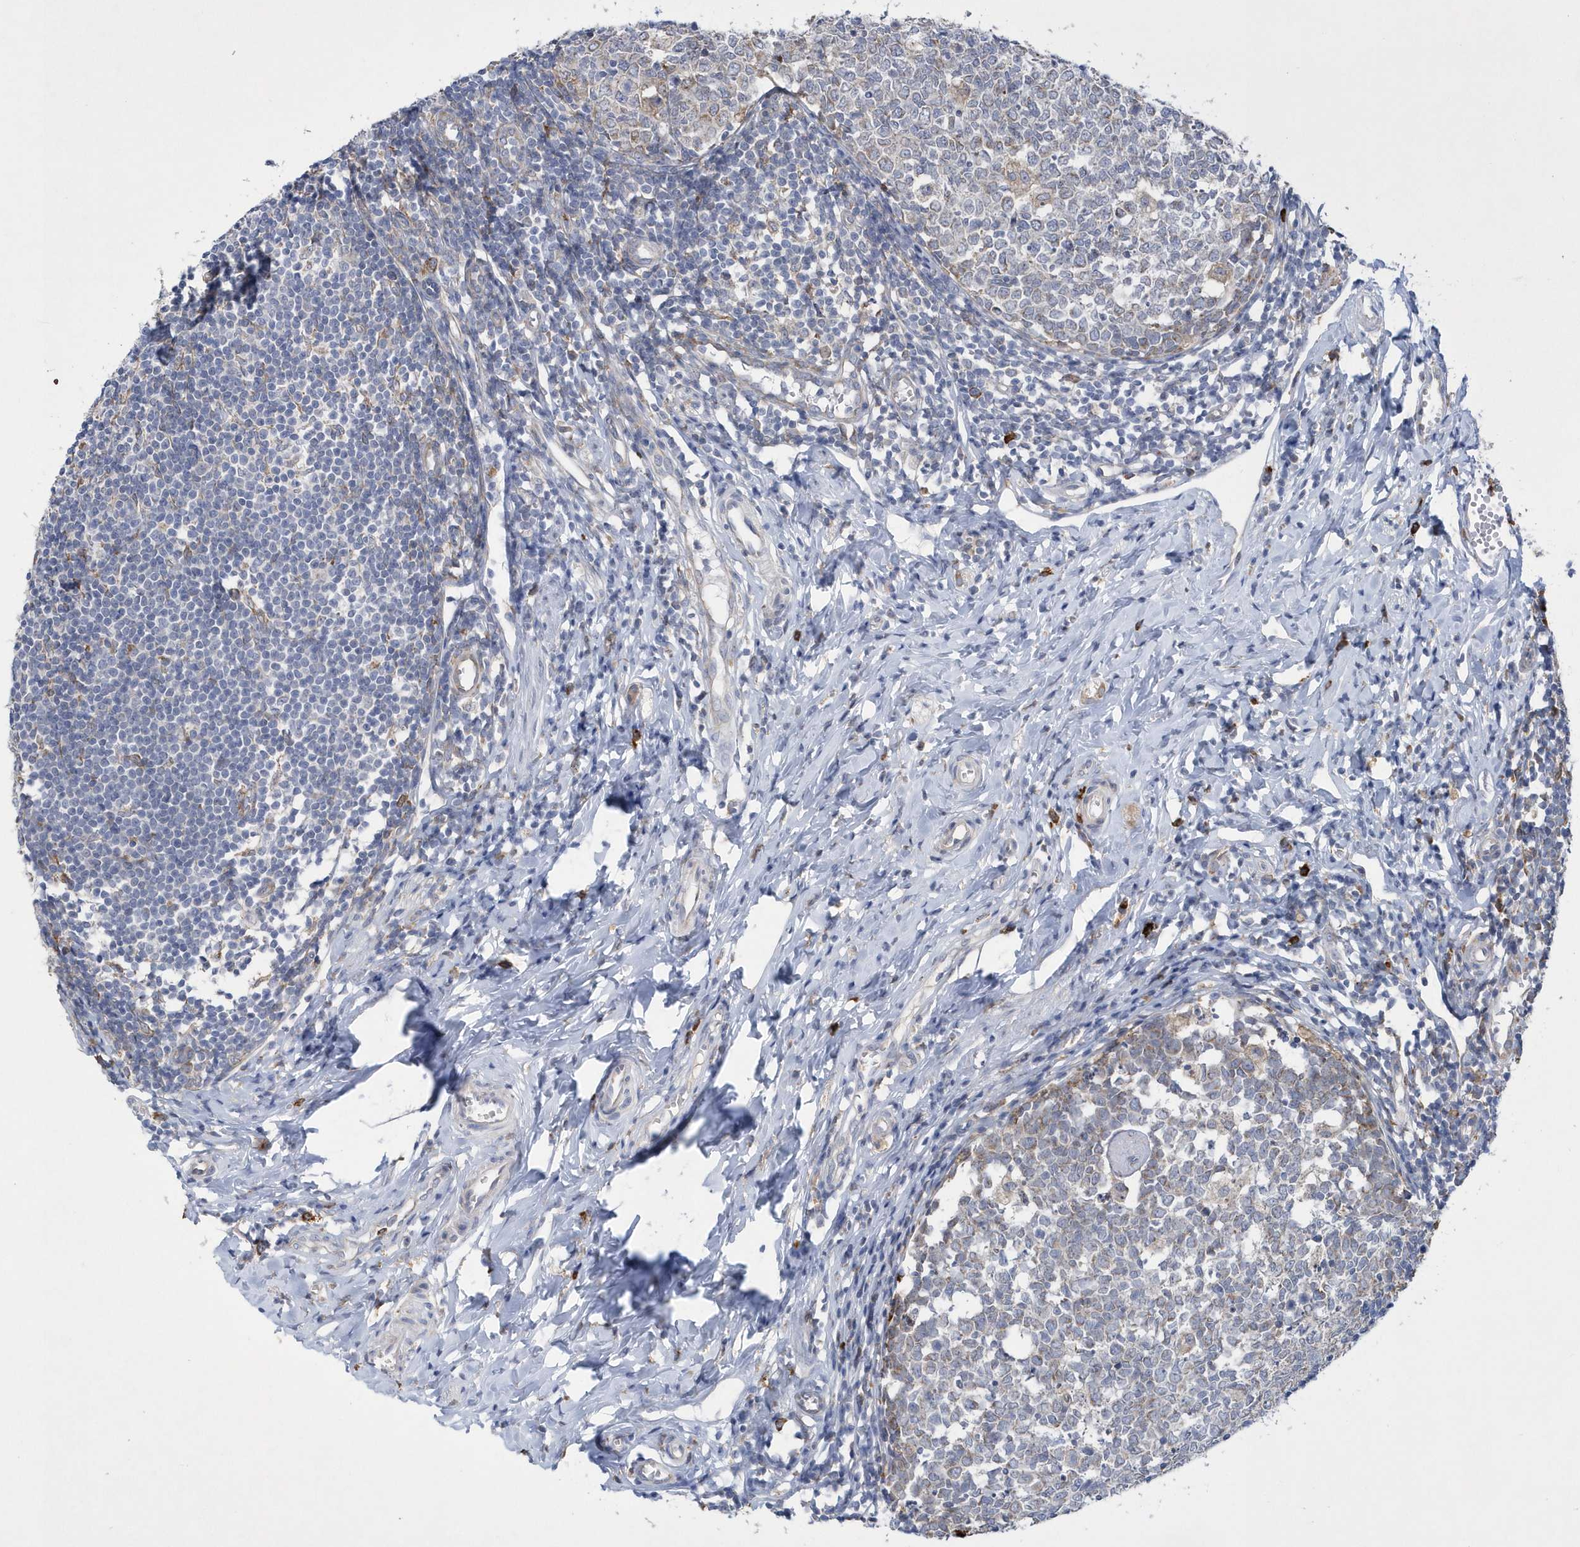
{"staining": {"intensity": "moderate", "quantity": ">75%", "location": "cytoplasmic/membranous"}, "tissue": "appendix", "cell_type": "Glandular cells", "image_type": "normal", "snomed": [{"axis": "morphology", "description": "Normal tissue, NOS"}, {"axis": "topography", "description": "Appendix"}], "caption": "Immunohistochemical staining of benign human appendix reveals >75% levels of moderate cytoplasmic/membranous protein positivity in about >75% of glandular cells.", "gene": "MED31", "patient": {"sex": "male", "age": 14}}